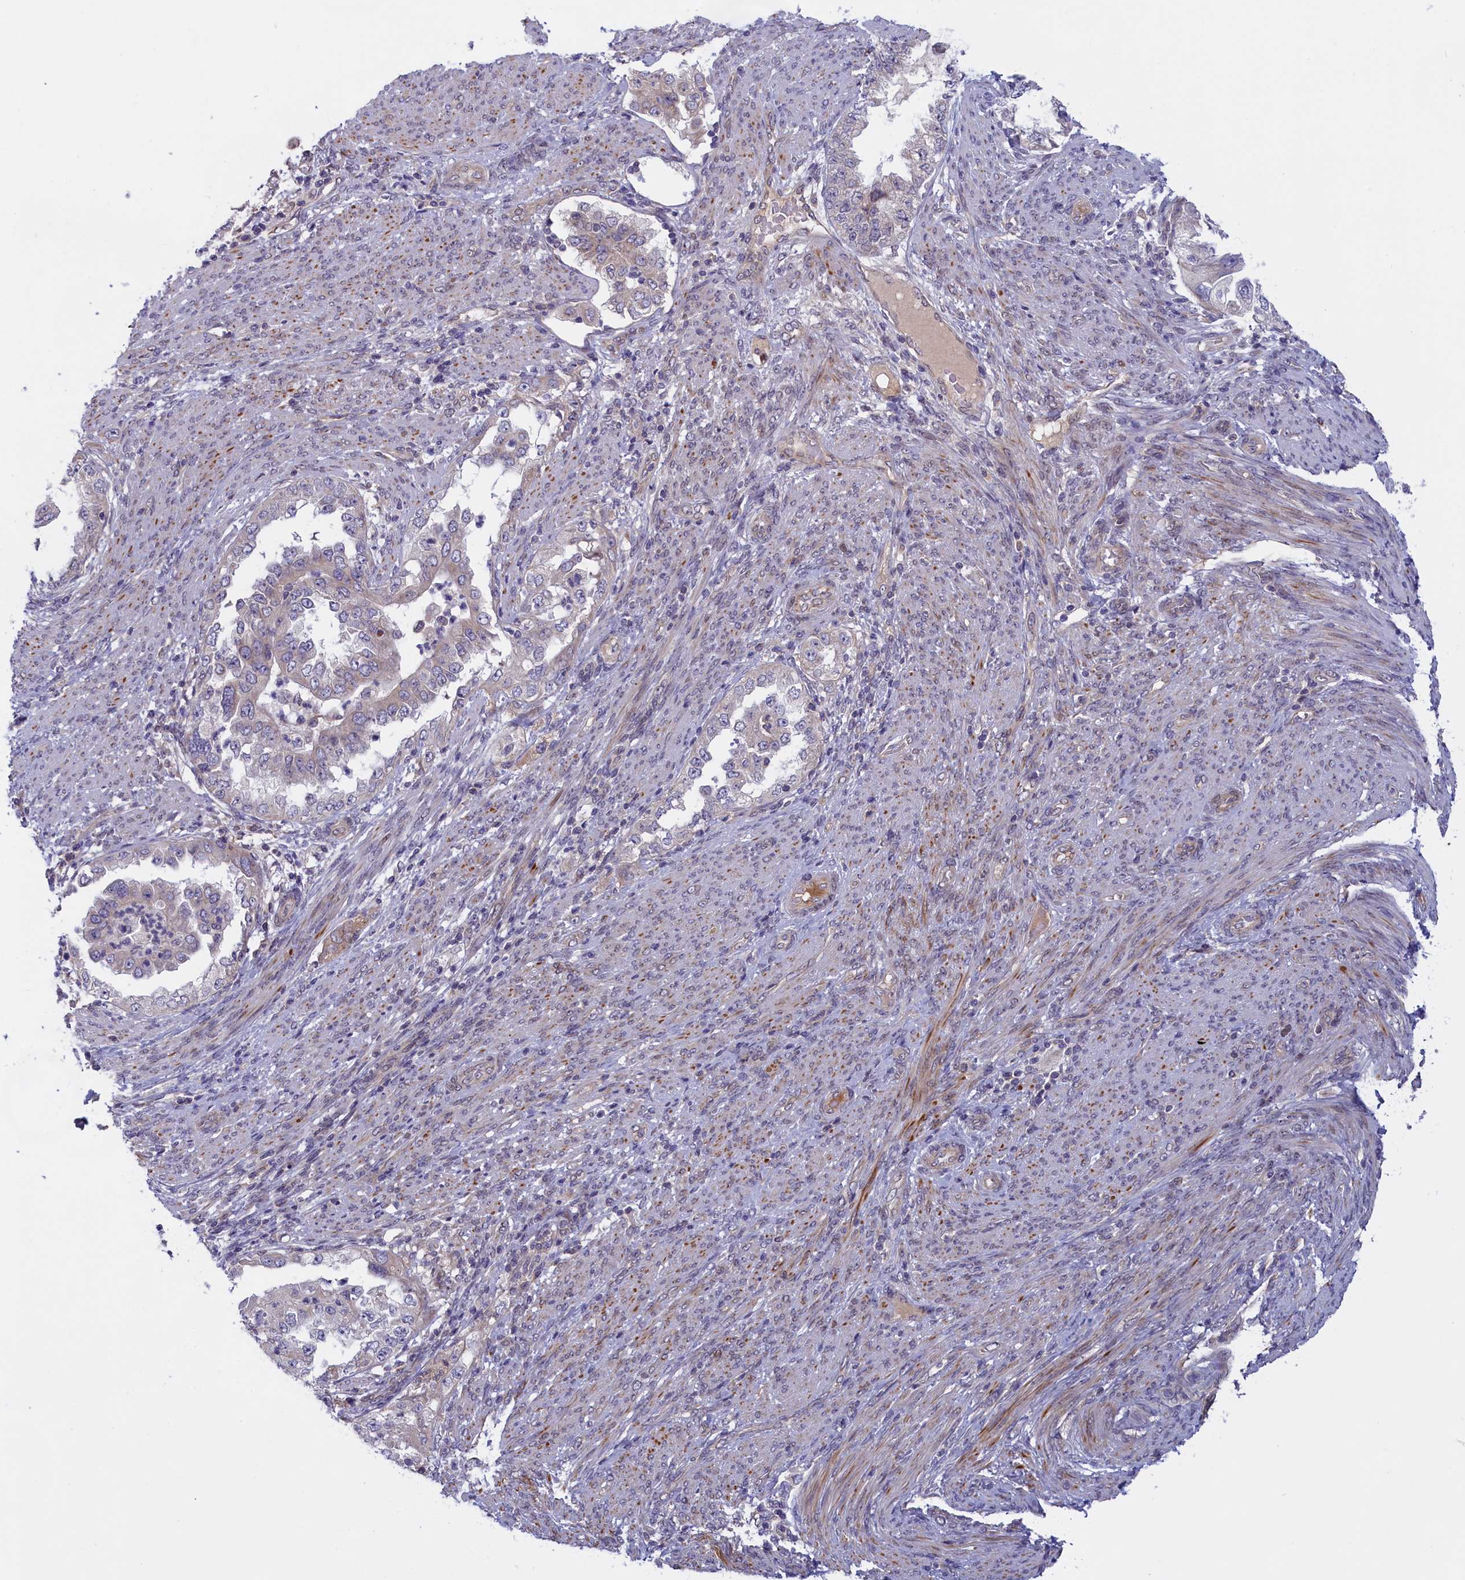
{"staining": {"intensity": "weak", "quantity": "<25%", "location": "cytoplasmic/membranous"}, "tissue": "endometrial cancer", "cell_type": "Tumor cells", "image_type": "cancer", "snomed": [{"axis": "morphology", "description": "Adenocarcinoma, NOS"}, {"axis": "topography", "description": "Endometrium"}], "caption": "Histopathology image shows no protein expression in tumor cells of adenocarcinoma (endometrial) tissue.", "gene": "IGFALS", "patient": {"sex": "female", "age": 85}}